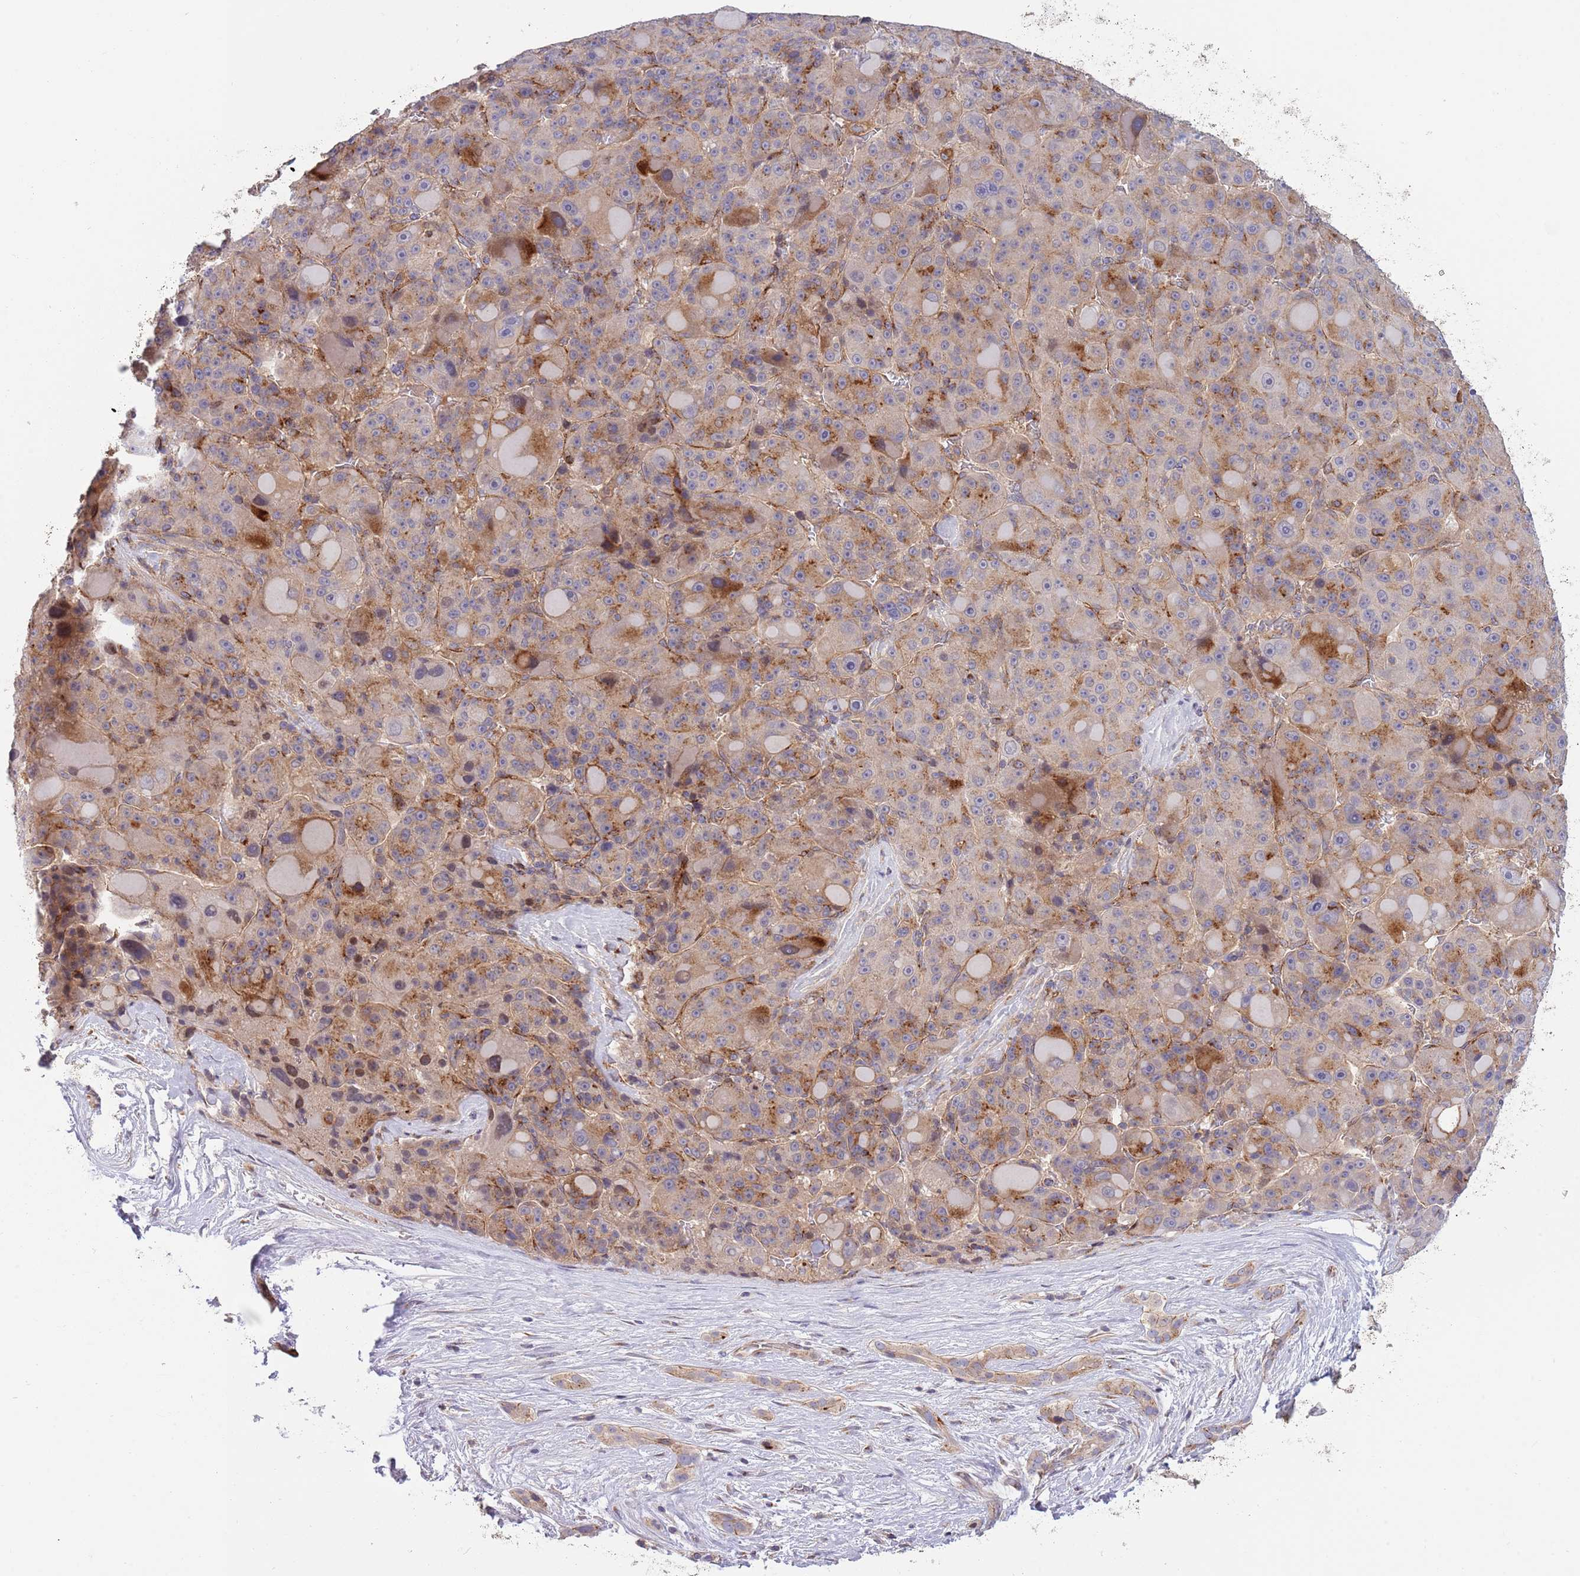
{"staining": {"intensity": "moderate", "quantity": "25%-75%", "location": "cytoplasmic/membranous"}, "tissue": "liver cancer", "cell_type": "Tumor cells", "image_type": "cancer", "snomed": [{"axis": "morphology", "description": "Carcinoma, Hepatocellular, NOS"}, {"axis": "topography", "description": "Liver"}], "caption": "Liver cancer (hepatocellular carcinoma) was stained to show a protein in brown. There is medium levels of moderate cytoplasmic/membranous expression in about 25%-75% of tumor cells.", "gene": "BTBD7", "patient": {"sex": "male", "age": 76}}